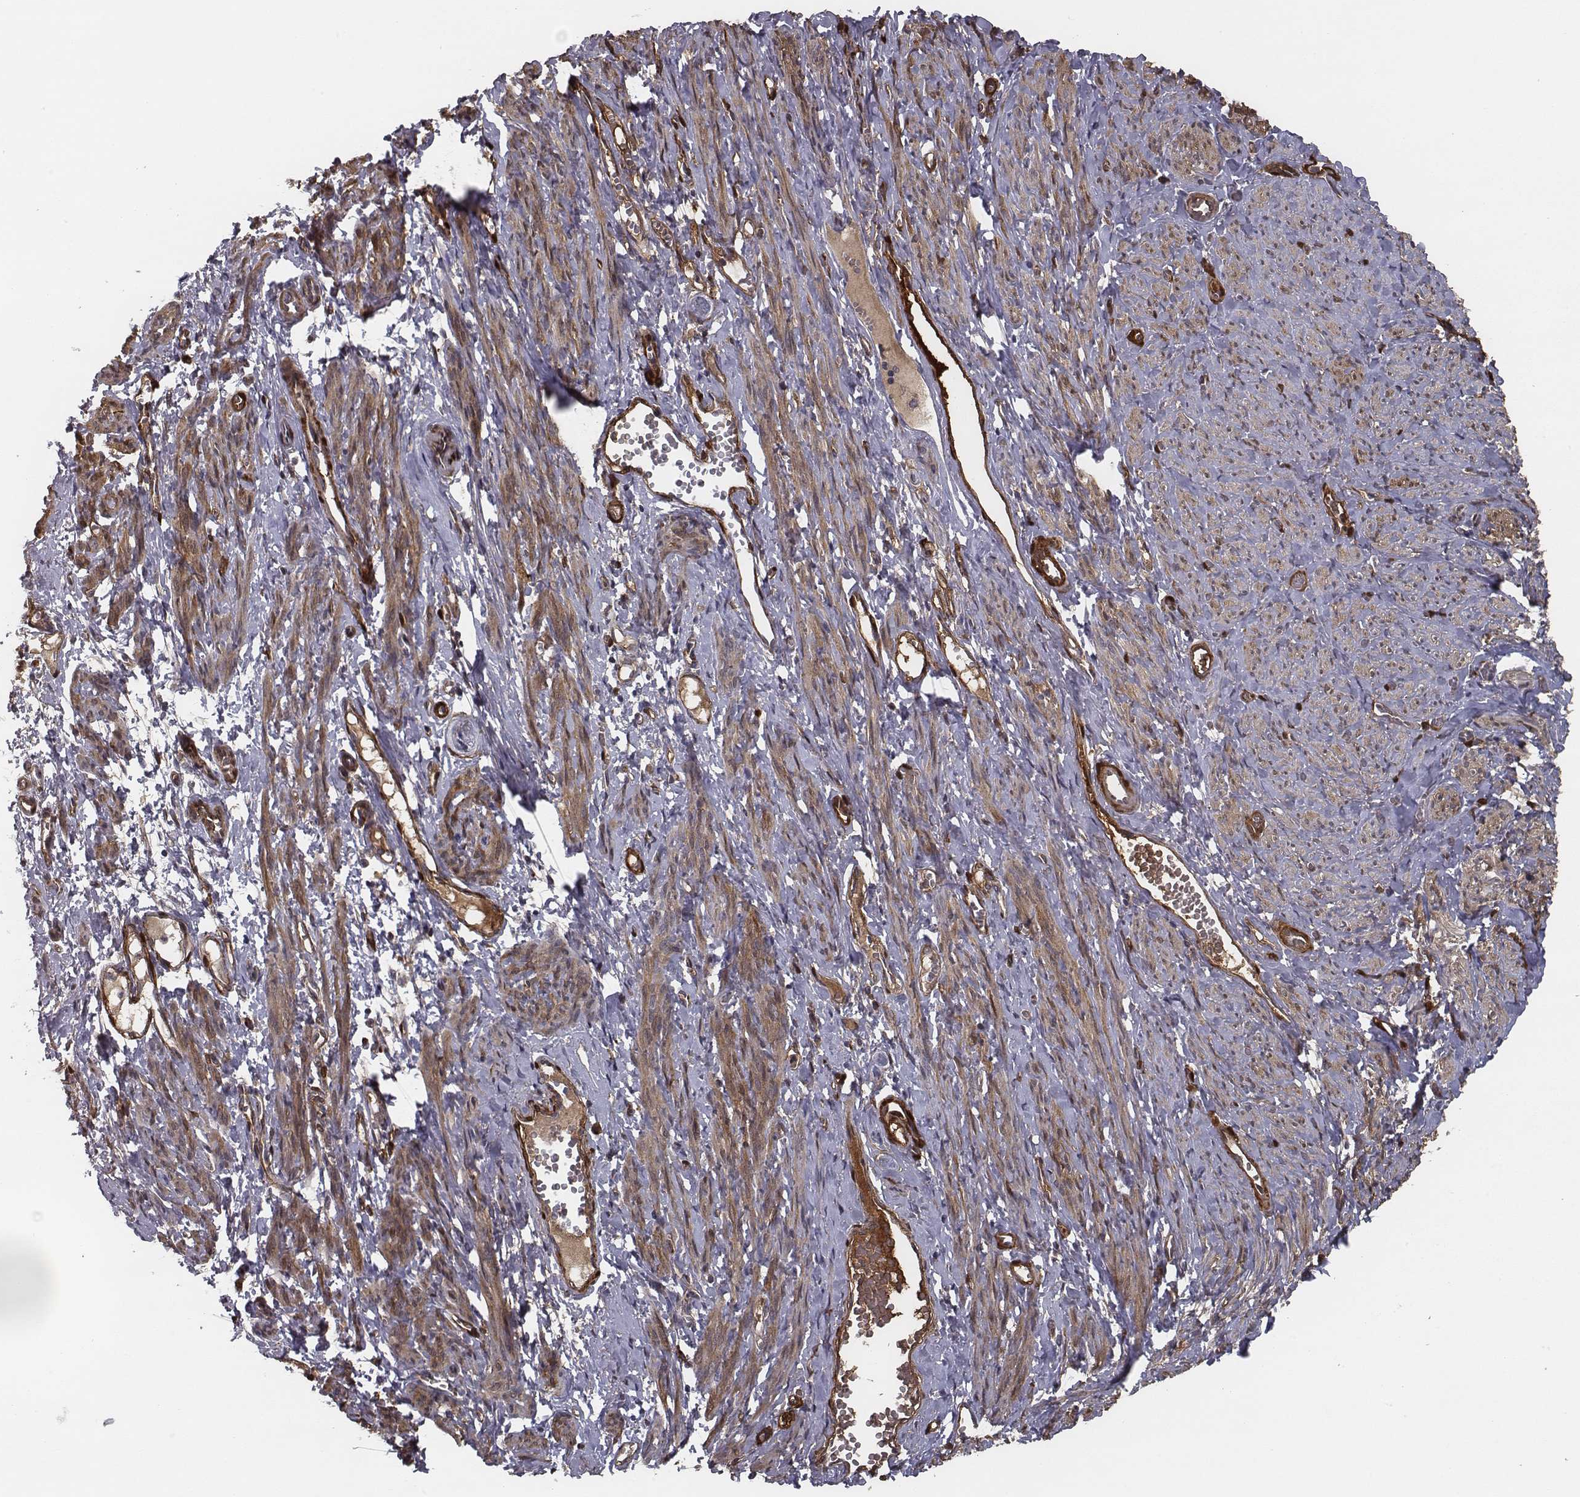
{"staining": {"intensity": "moderate", "quantity": "25%-75%", "location": "cytoplasmic/membranous"}, "tissue": "smooth muscle", "cell_type": "Smooth muscle cells", "image_type": "normal", "snomed": [{"axis": "morphology", "description": "Normal tissue, NOS"}, {"axis": "topography", "description": "Smooth muscle"}], "caption": "Unremarkable smooth muscle reveals moderate cytoplasmic/membranous expression in about 25%-75% of smooth muscle cells, visualized by immunohistochemistry. (brown staining indicates protein expression, while blue staining denotes nuclei).", "gene": "ISYNA1", "patient": {"sex": "female", "age": 65}}